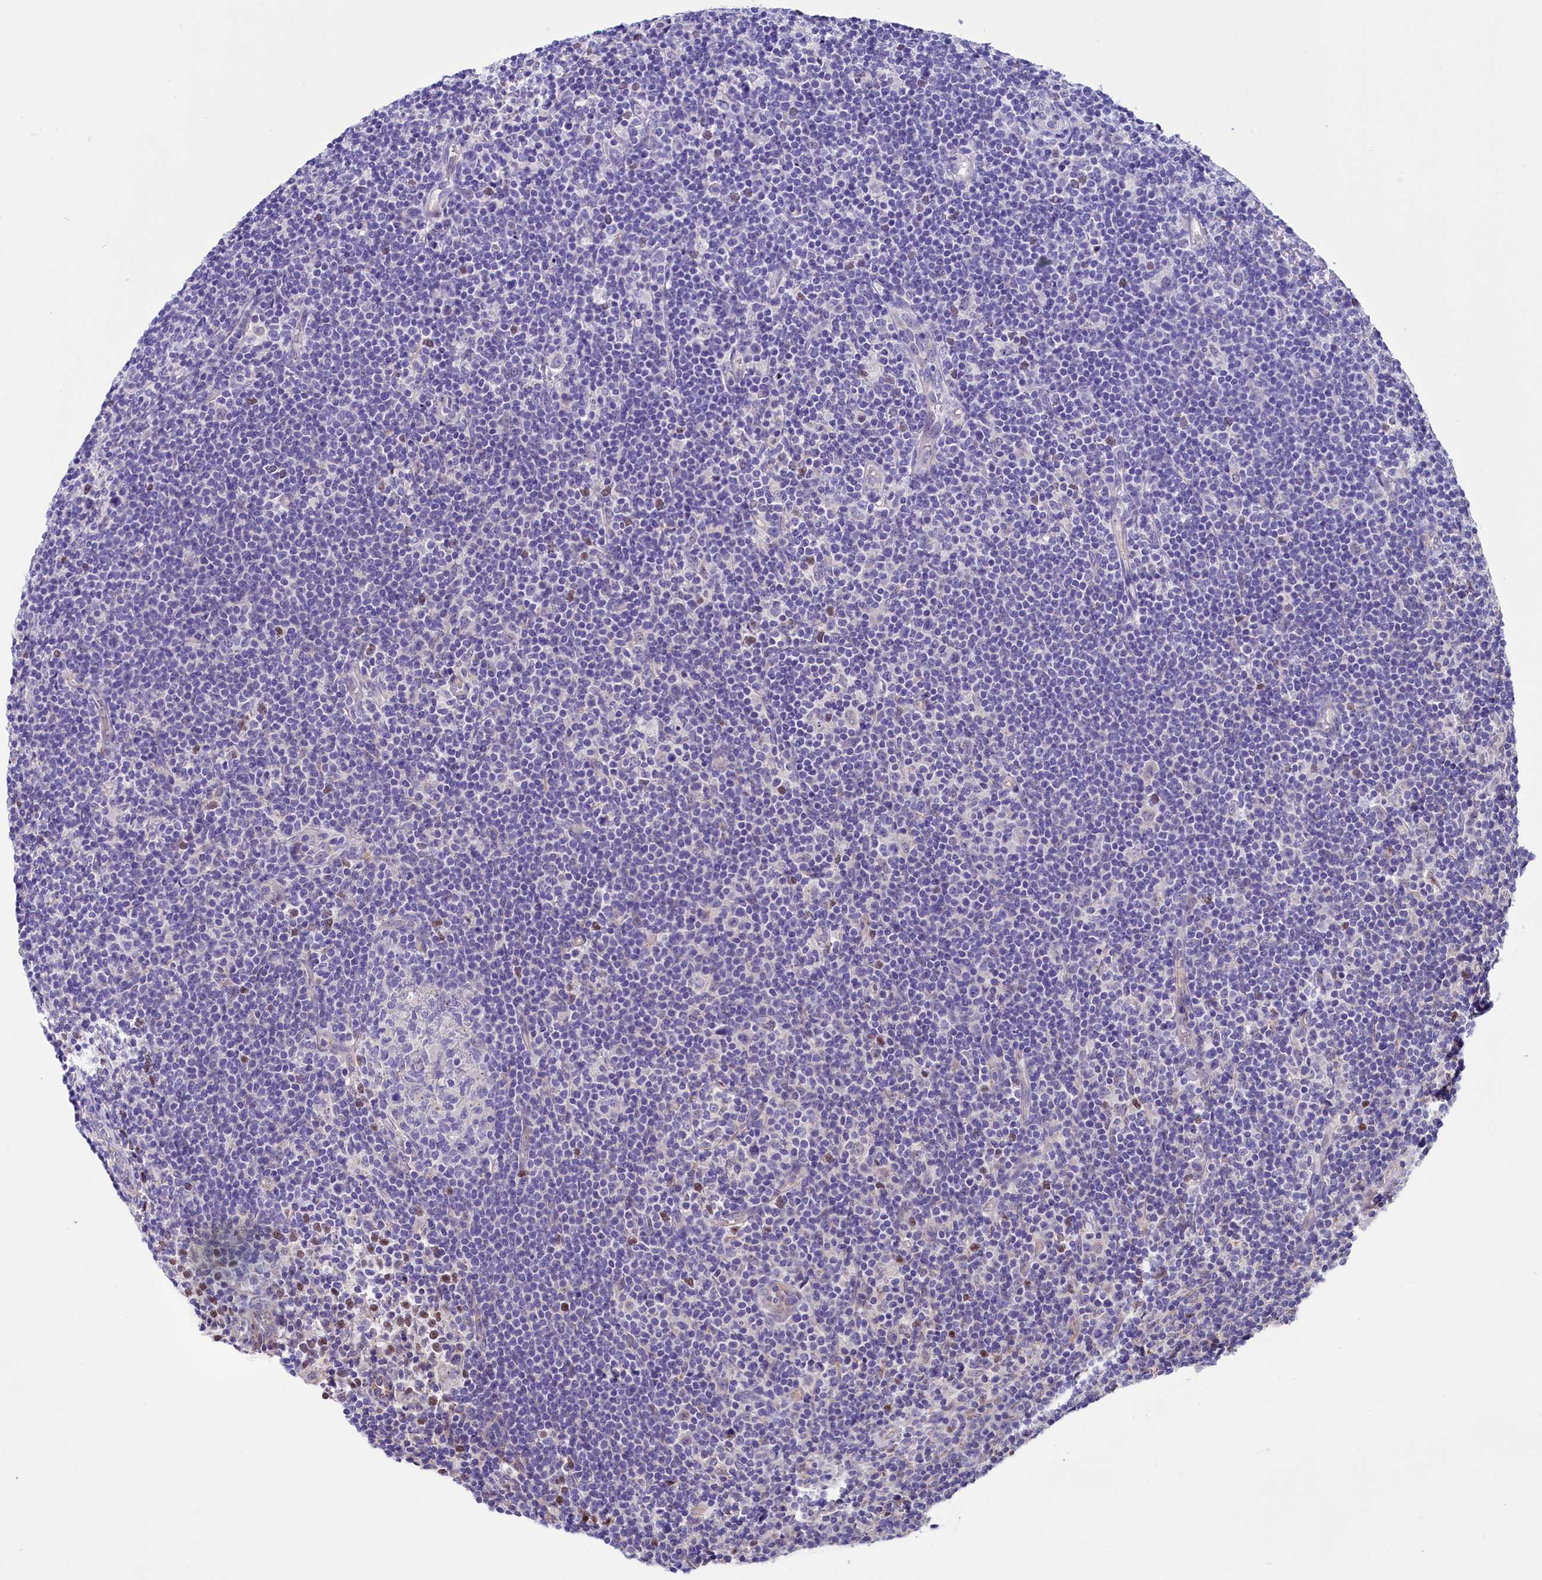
{"staining": {"intensity": "negative", "quantity": "none", "location": "none"}, "tissue": "lymphoma", "cell_type": "Tumor cells", "image_type": "cancer", "snomed": [{"axis": "morphology", "description": "Hodgkin's disease, NOS"}, {"axis": "topography", "description": "Lymph node"}], "caption": "There is no significant staining in tumor cells of Hodgkin's disease. Brightfield microscopy of immunohistochemistry (IHC) stained with DAB (3,3'-diaminobenzidine) (brown) and hematoxylin (blue), captured at high magnification.", "gene": "PDILT", "patient": {"sex": "female", "age": 57}}